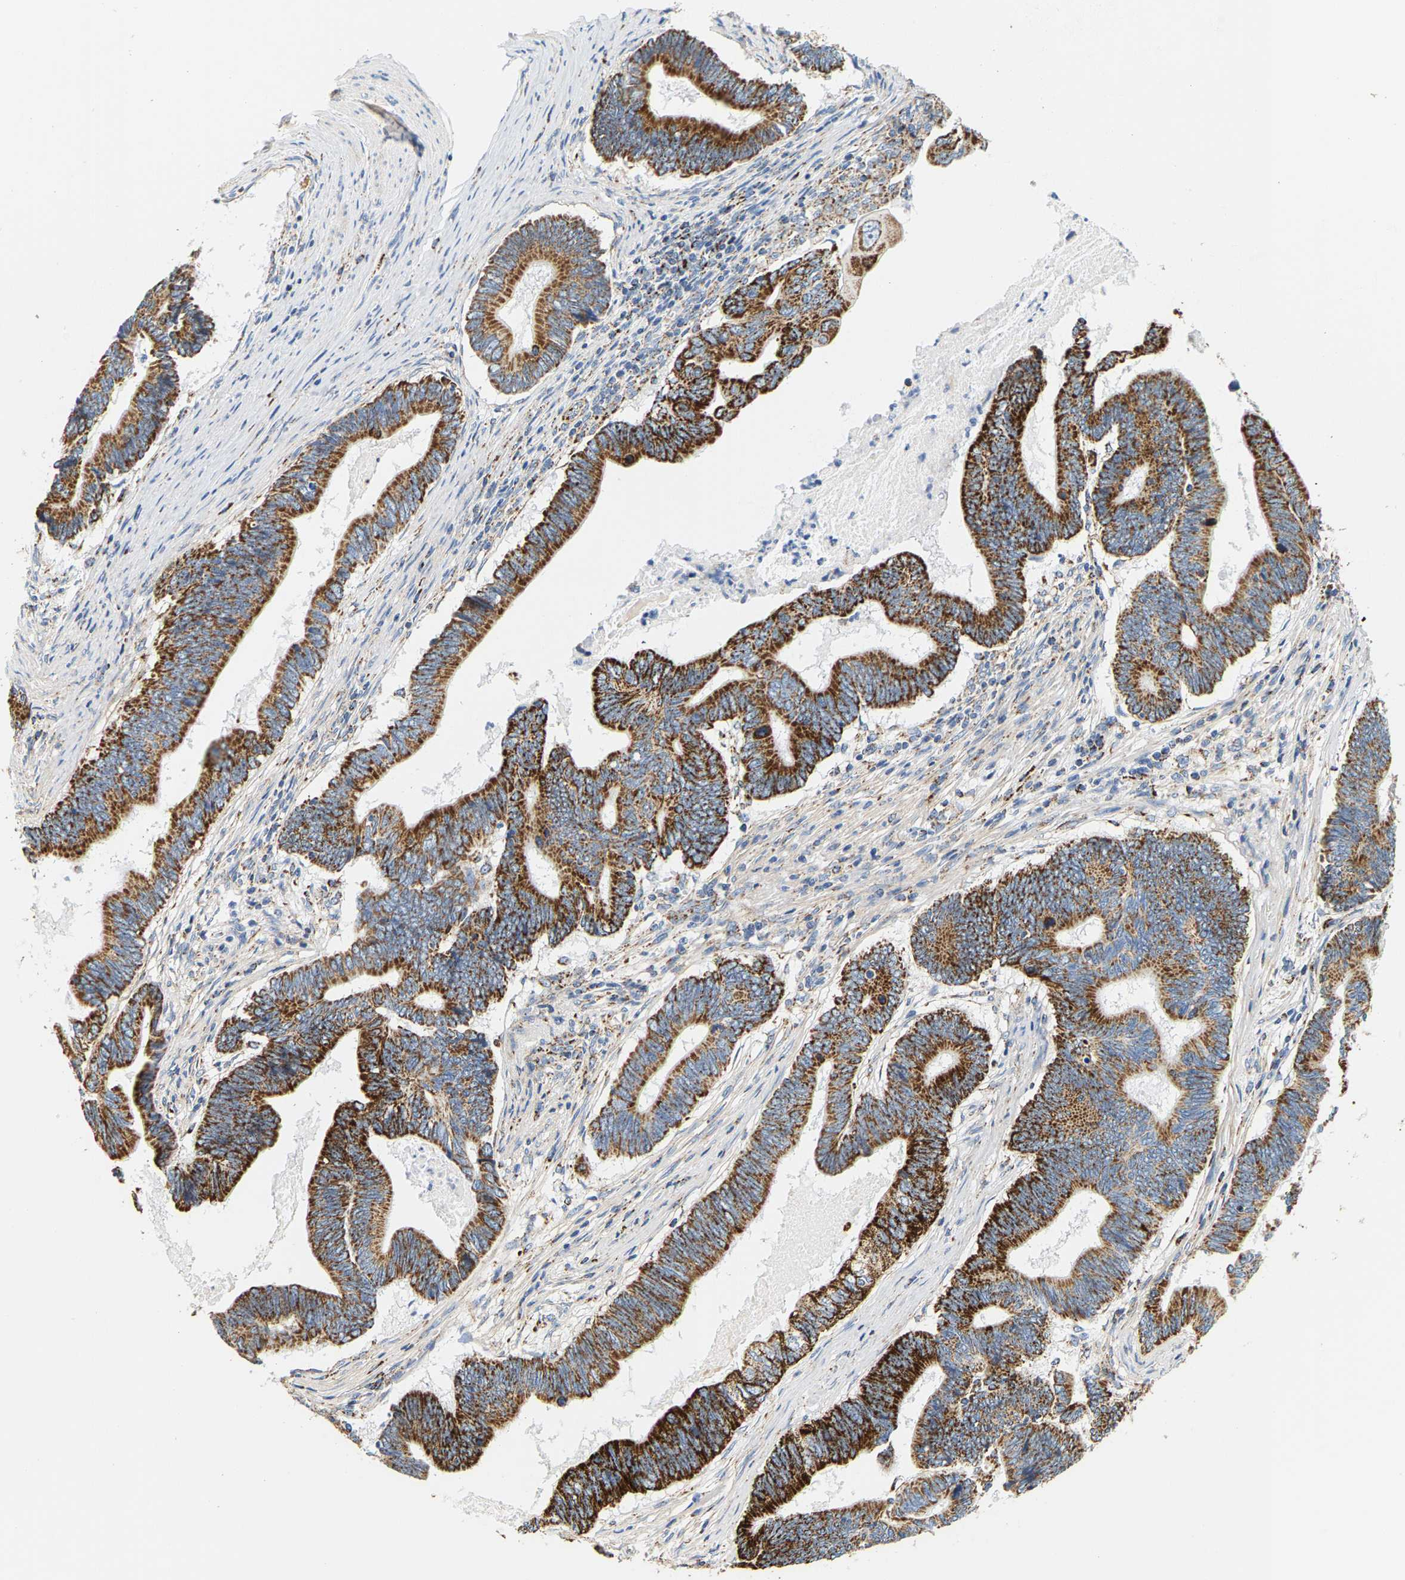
{"staining": {"intensity": "strong", "quantity": ">75%", "location": "cytoplasmic/membranous"}, "tissue": "pancreatic cancer", "cell_type": "Tumor cells", "image_type": "cancer", "snomed": [{"axis": "morphology", "description": "Adenocarcinoma, NOS"}, {"axis": "topography", "description": "Pancreas"}], "caption": "High-magnification brightfield microscopy of pancreatic adenocarcinoma stained with DAB (brown) and counterstained with hematoxylin (blue). tumor cells exhibit strong cytoplasmic/membranous positivity is identified in about>75% of cells.", "gene": "SHMT2", "patient": {"sex": "female", "age": 70}}